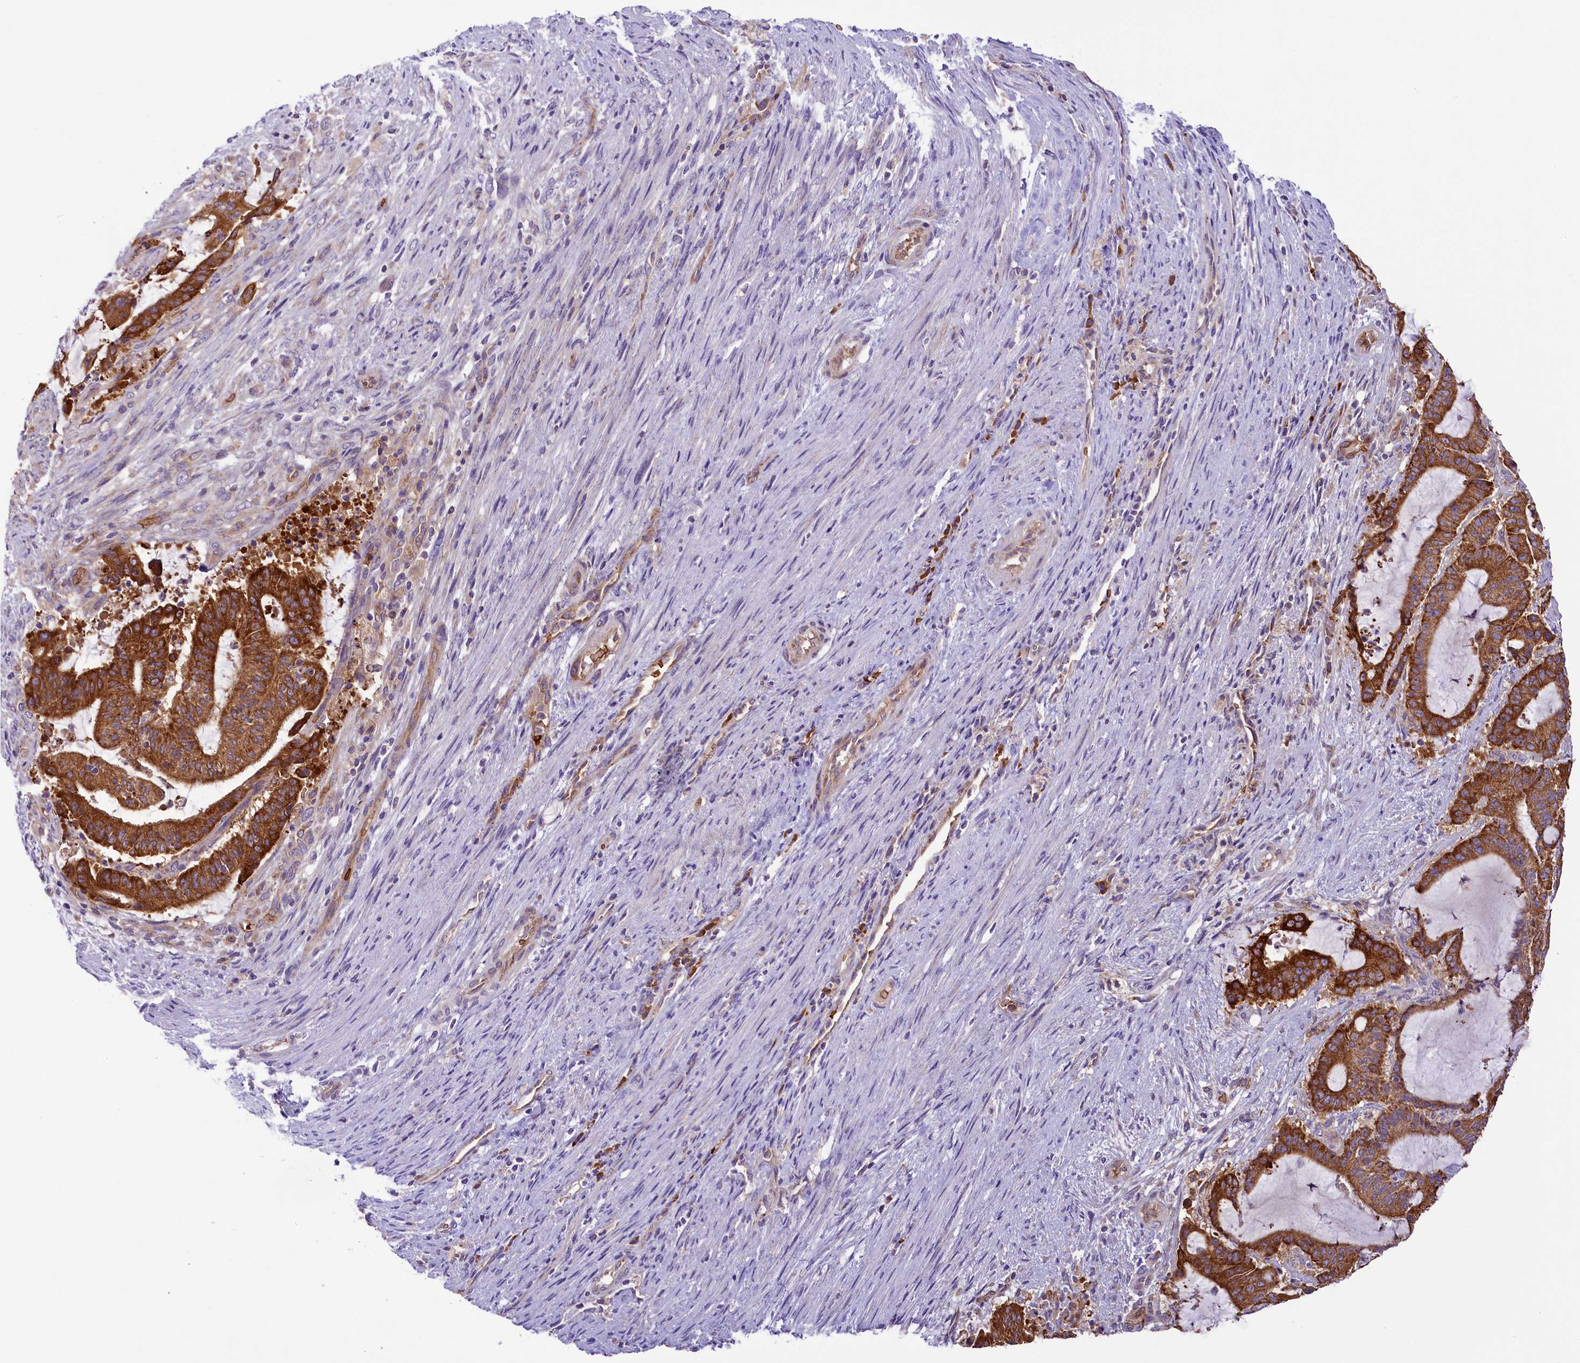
{"staining": {"intensity": "strong", "quantity": ">75%", "location": "cytoplasmic/membranous"}, "tissue": "liver cancer", "cell_type": "Tumor cells", "image_type": "cancer", "snomed": [{"axis": "morphology", "description": "Normal tissue, NOS"}, {"axis": "morphology", "description": "Cholangiocarcinoma"}, {"axis": "topography", "description": "Liver"}, {"axis": "topography", "description": "Peripheral nerve tissue"}], "caption": "Human liver cholangiocarcinoma stained with a brown dye reveals strong cytoplasmic/membranous positive expression in about >75% of tumor cells.", "gene": "LARP4", "patient": {"sex": "female", "age": 73}}